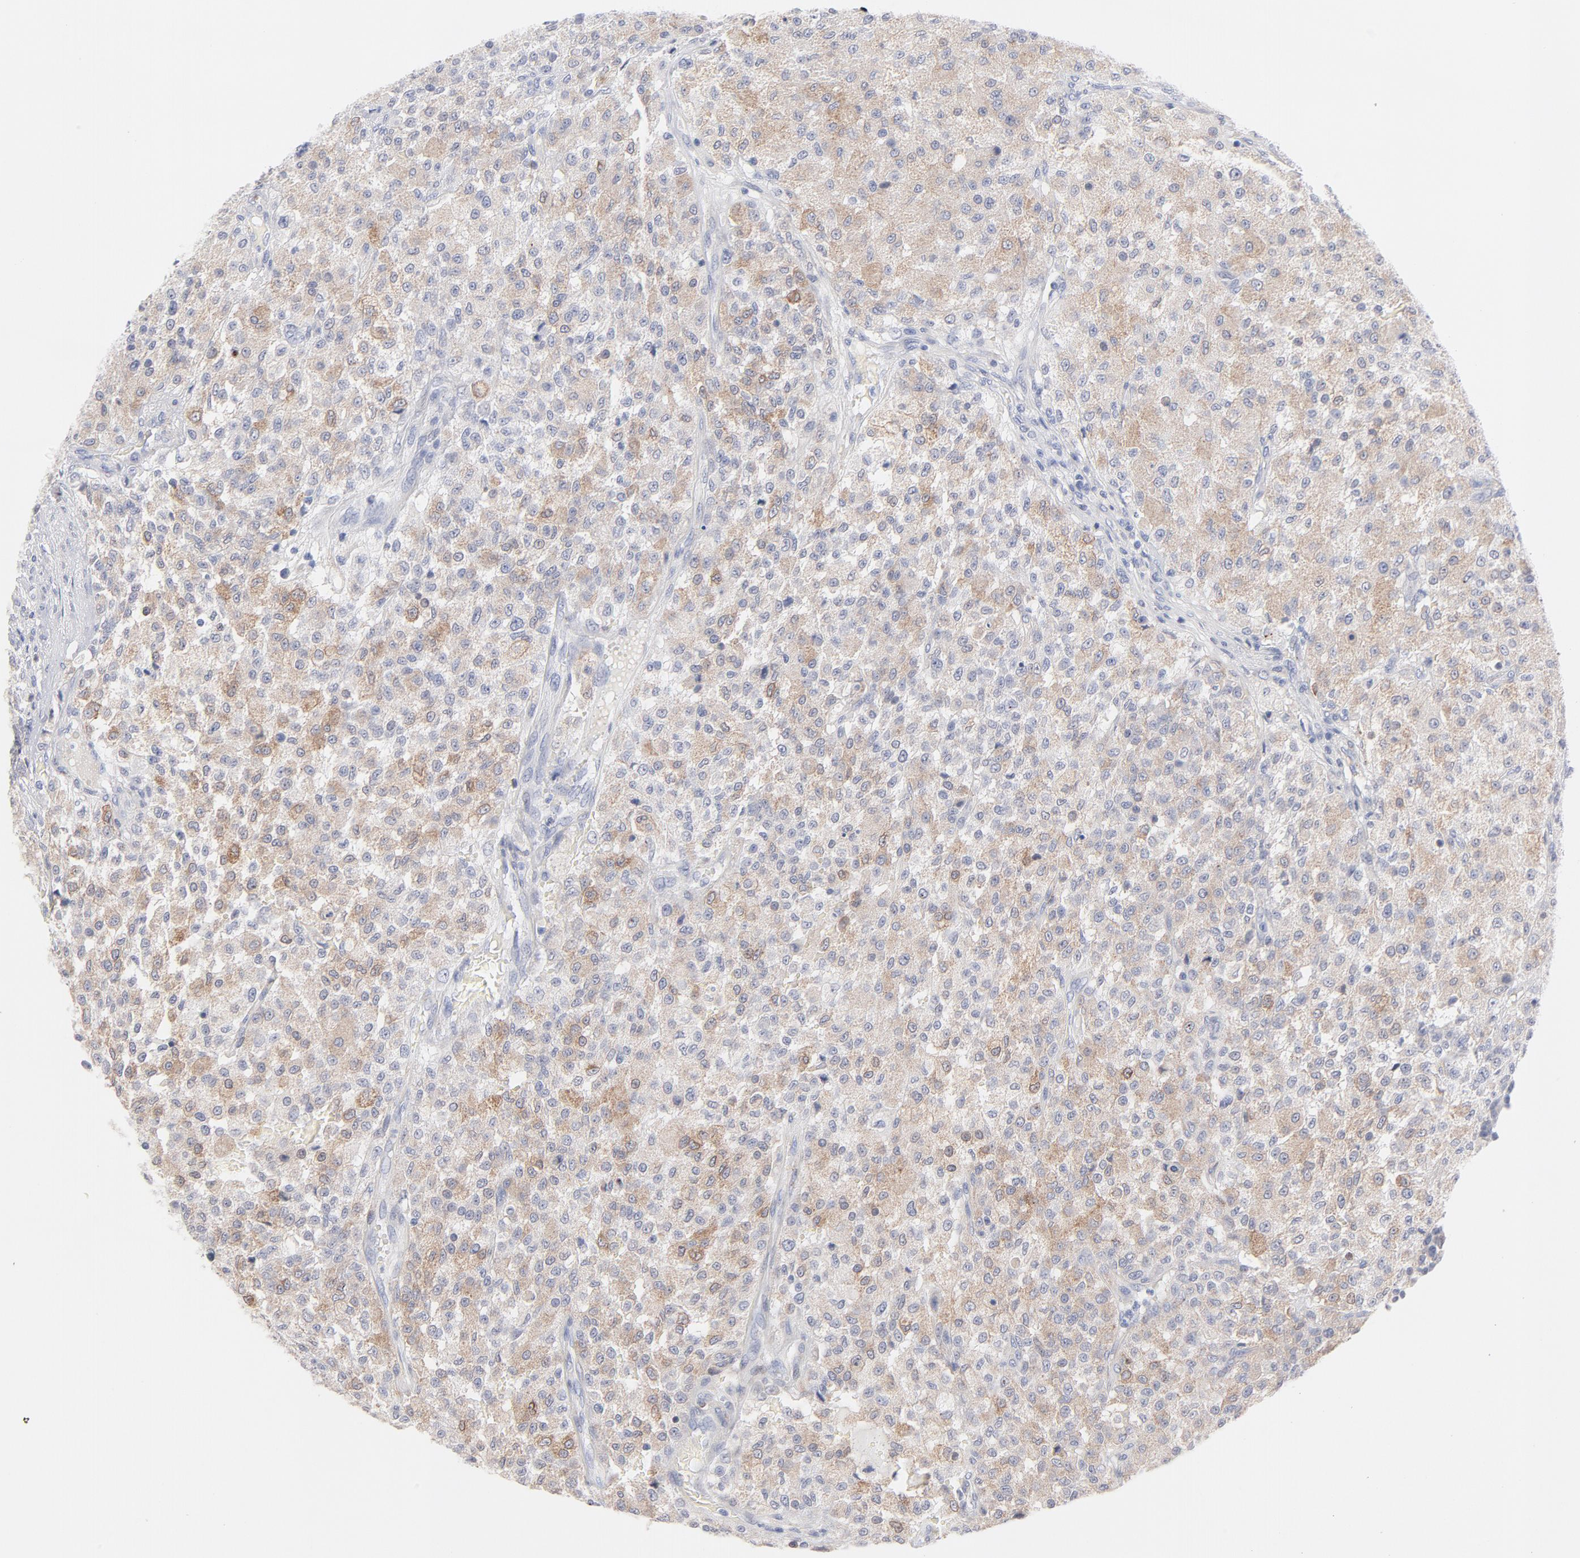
{"staining": {"intensity": "weak", "quantity": "25%-75%", "location": "cytoplasmic/membranous"}, "tissue": "testis cancer", "cell_type": "Tumor cells", "image_type": "cancer", "snomed": [{"axis": "morphology", "description": "Seminoma, NOS"}, {"axis": "topography", "description": "Testis"}], "caption": "A micrograph showing weak cytoplasmic/membranous staining in about 25%-75% of tumor cells in testis seminoma, as visualized by brown immunohistochemical staining.", "gene": "MID1", "patient": {"sex": "male", "age": 59}}